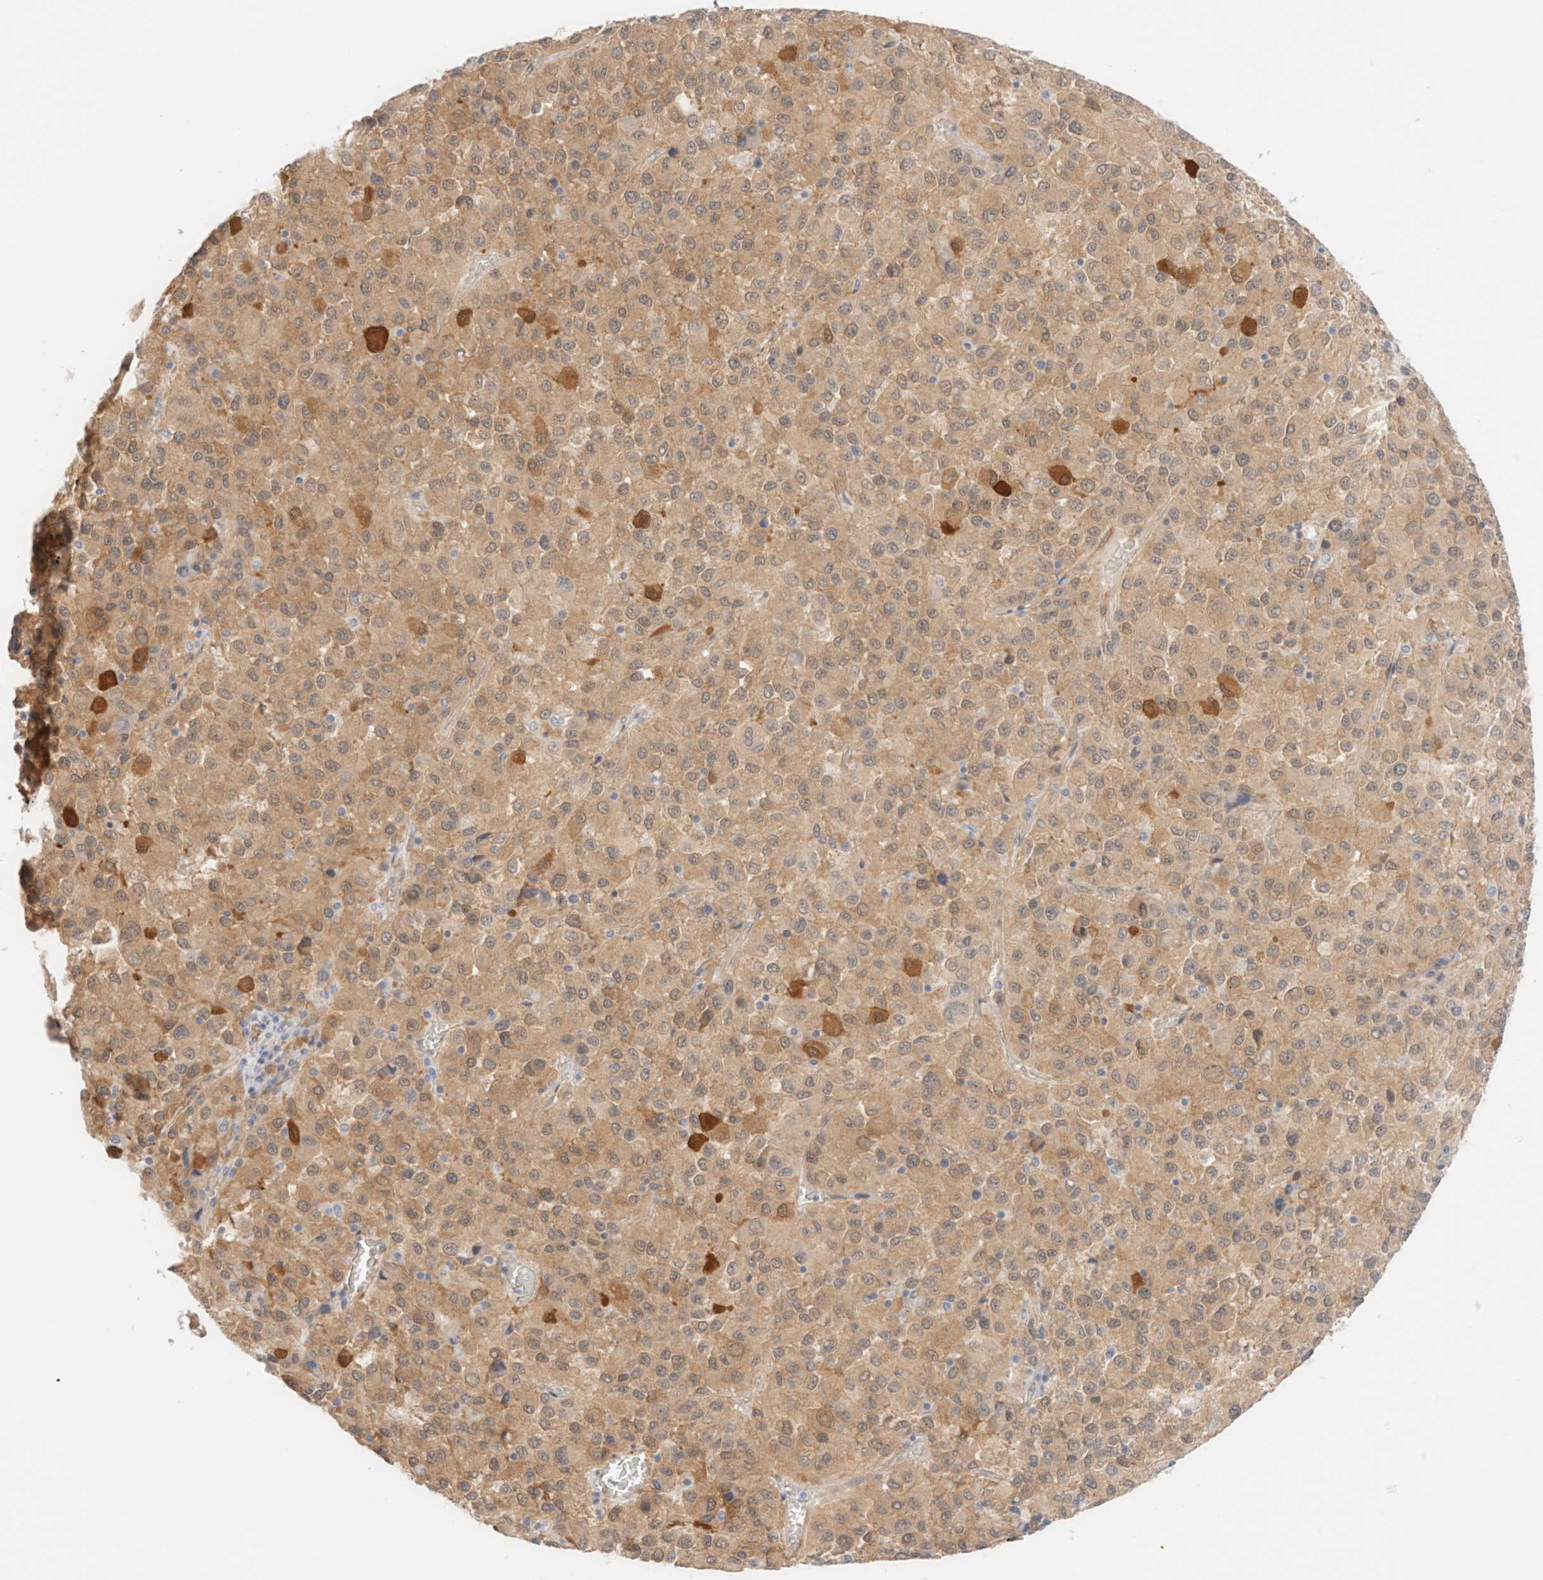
{"staining": {"intensity": "weak", "quantity": ">75%", "location": "cytoplasmic/membranous"}, "tissue": "melanoma", "cell_type": "Tumor cells", "image_type": "cancer", "snomed": [{"axis": "morphology", "description": "Malignant melanoma, Metastatic site"}, {"axis": "topography", "description": "Lung"}], "caption": "Immunohistochemistry (IHC) of melanoma exhibits low levels of weak cytoplasmic/membranous staining in approximately >75% of tumor cells. (DAB (3,3'-diaminobenzidine) IHC with brightfield microscopy, high magnification).", "gene": "LMCD1", "patient": {"sex": "male", "age": 64}}